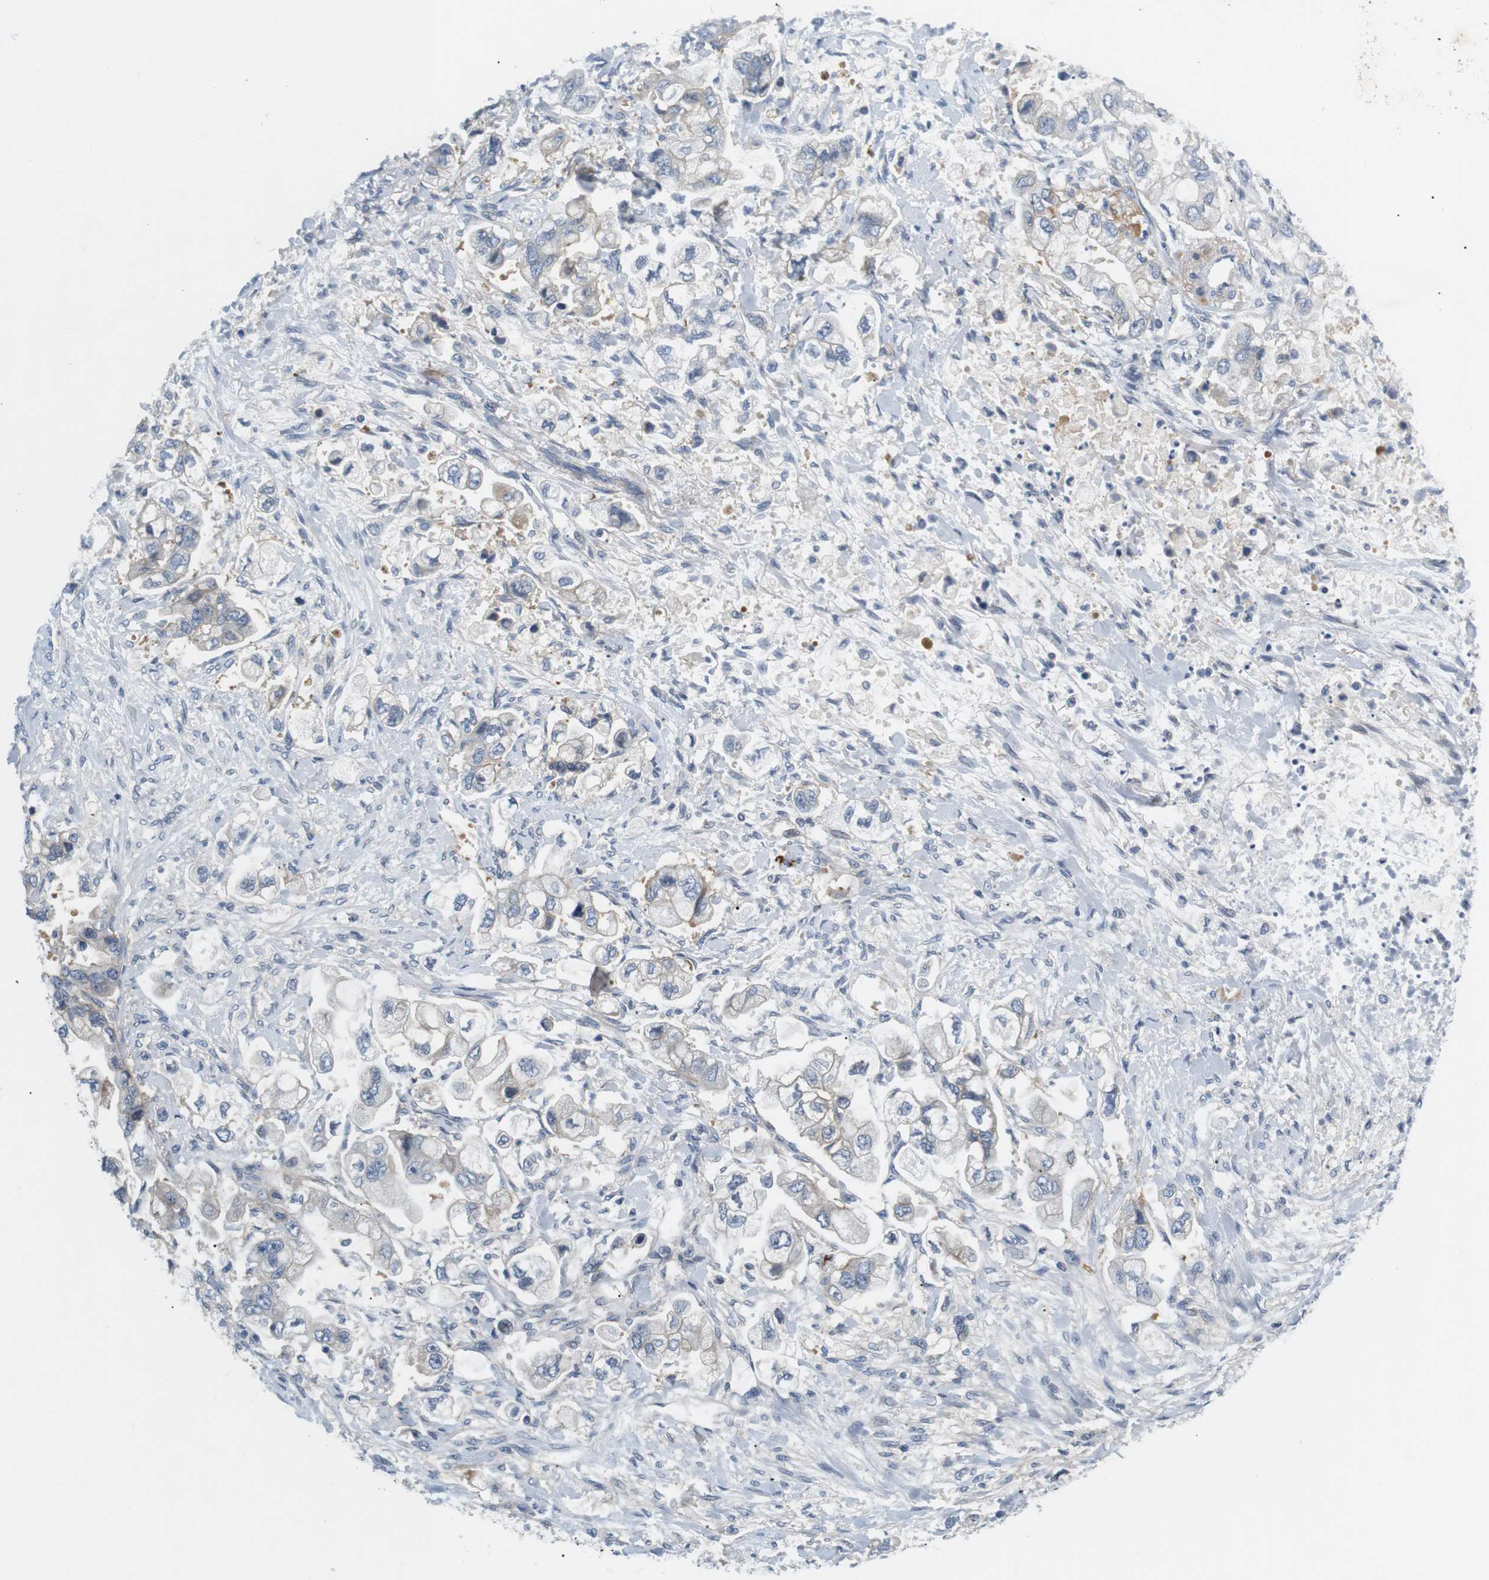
{"staining": {"intensity": "negative", "quantity": "none", "location": "none"}, "tissue": "stomach cancer", "cell_type": "Tumor cells", "image_type": "cancer", "snomed": [{"axis": "morphology", "description": "Normal tissue, NOS"}, {"axis": "morphology", "description": "Adenocarcinoma, NOS"}, {"axis": "topography", "description": "Stomach"}], "caption": "The IHC image has no significant staining in tumor cells of stomach cancer tissue. The staining is performed using DAB (3,3'-diaminobenzidine) brown chromogen with nuclei counter-stained in using hematoxylin.", "gene": "SLC30A1", "patient": {"sex": "male", "age": 62}}